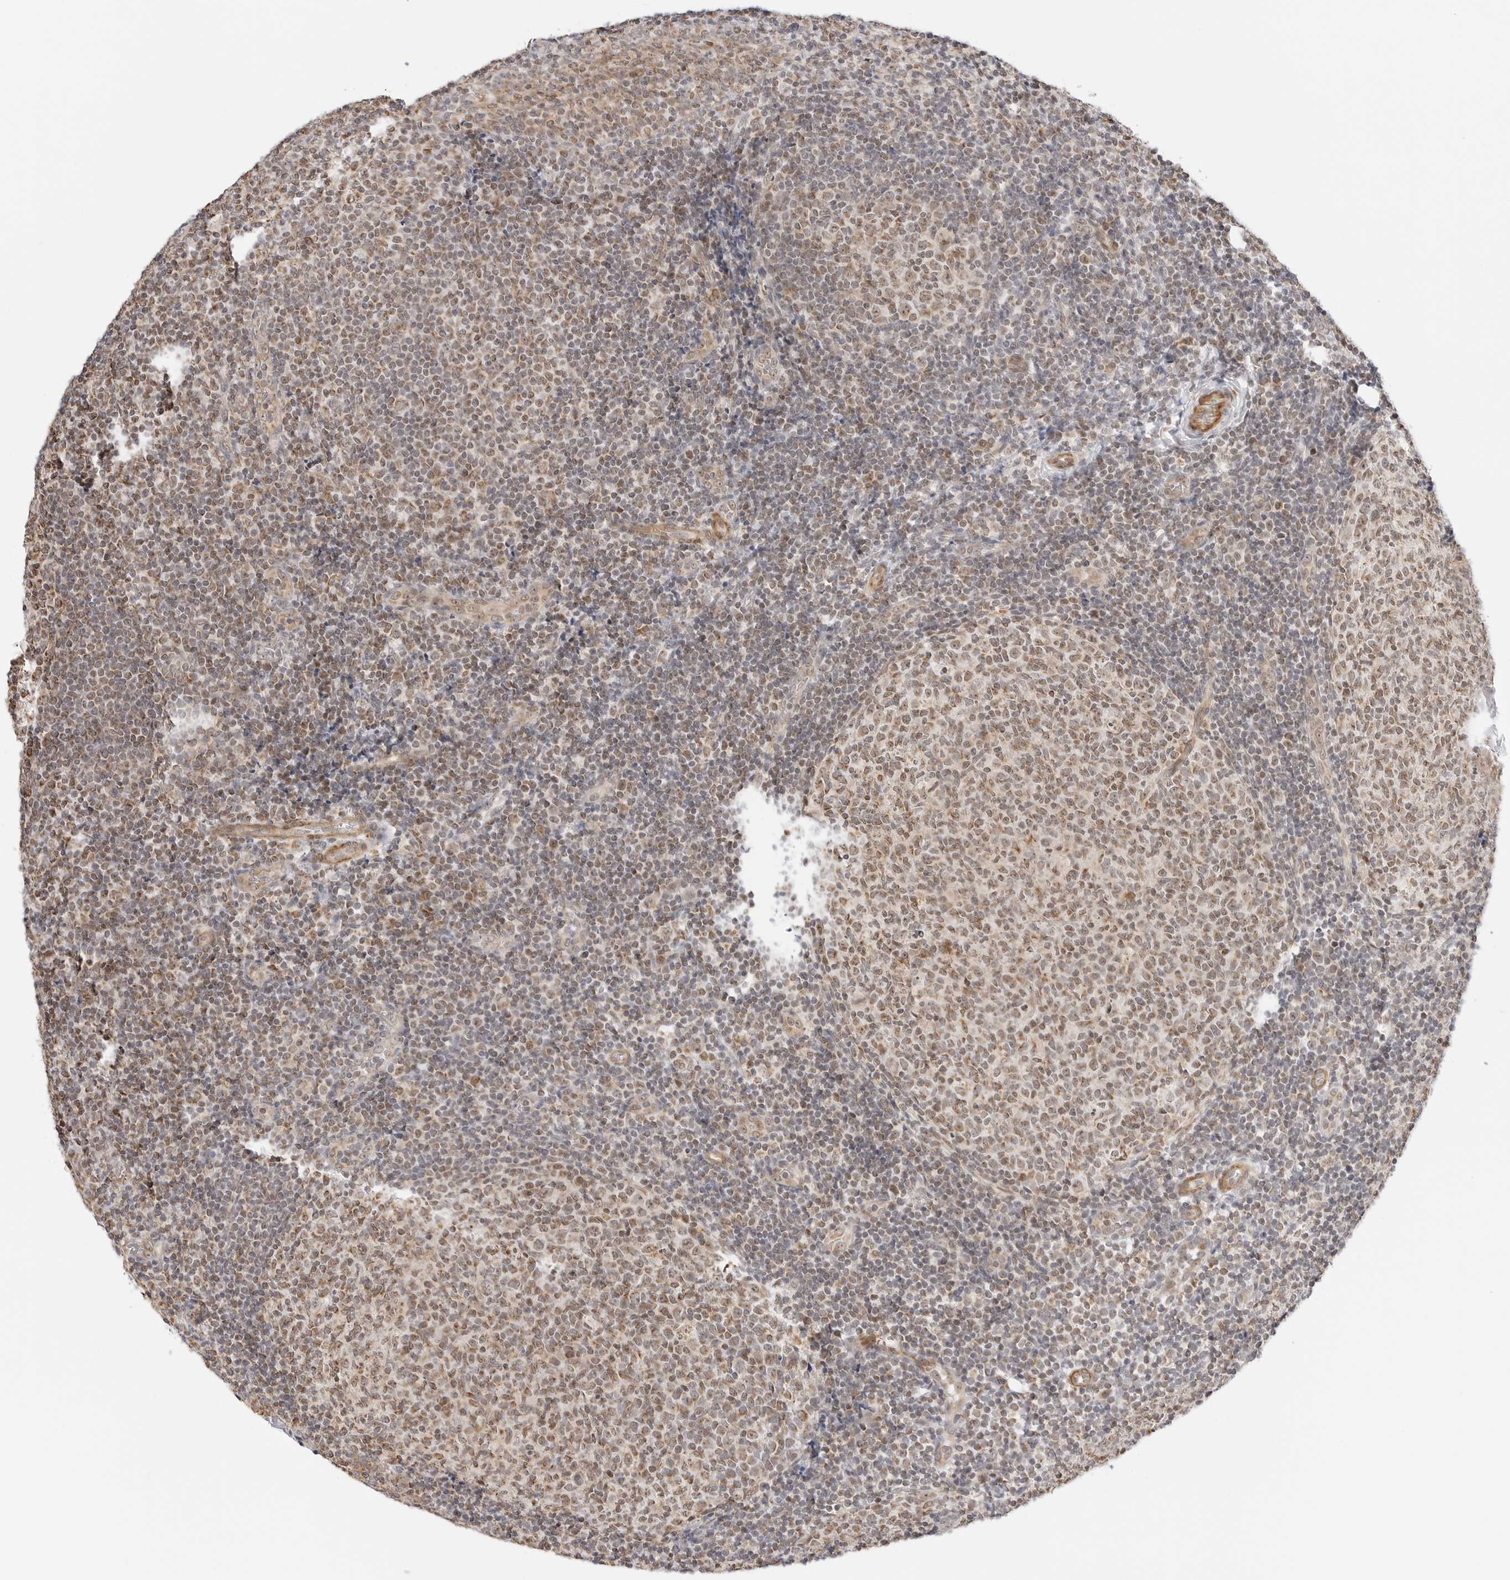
{"staining": {"intensity": "weak", "quantity": ">75%", "location": "cytoplasmic/membranous,nuclear"}, "tissue": "tonsil", "cell_type": "Germinal center cells", "image_type": "normal", "snomed": [{"axis": "morphology", "description": "Normal tissue, NOS"}, {"axis": "topography", "description": "Tonsil"}], "caption": "Protein positivity by immunohistochemistry displays weak cytoplasmic/membranous,nuclear positivity in approximately >75% of germinal center cells in normal tonsil.", "gene": "GORAB", "patient": {"sex": "female", "age": 19}}